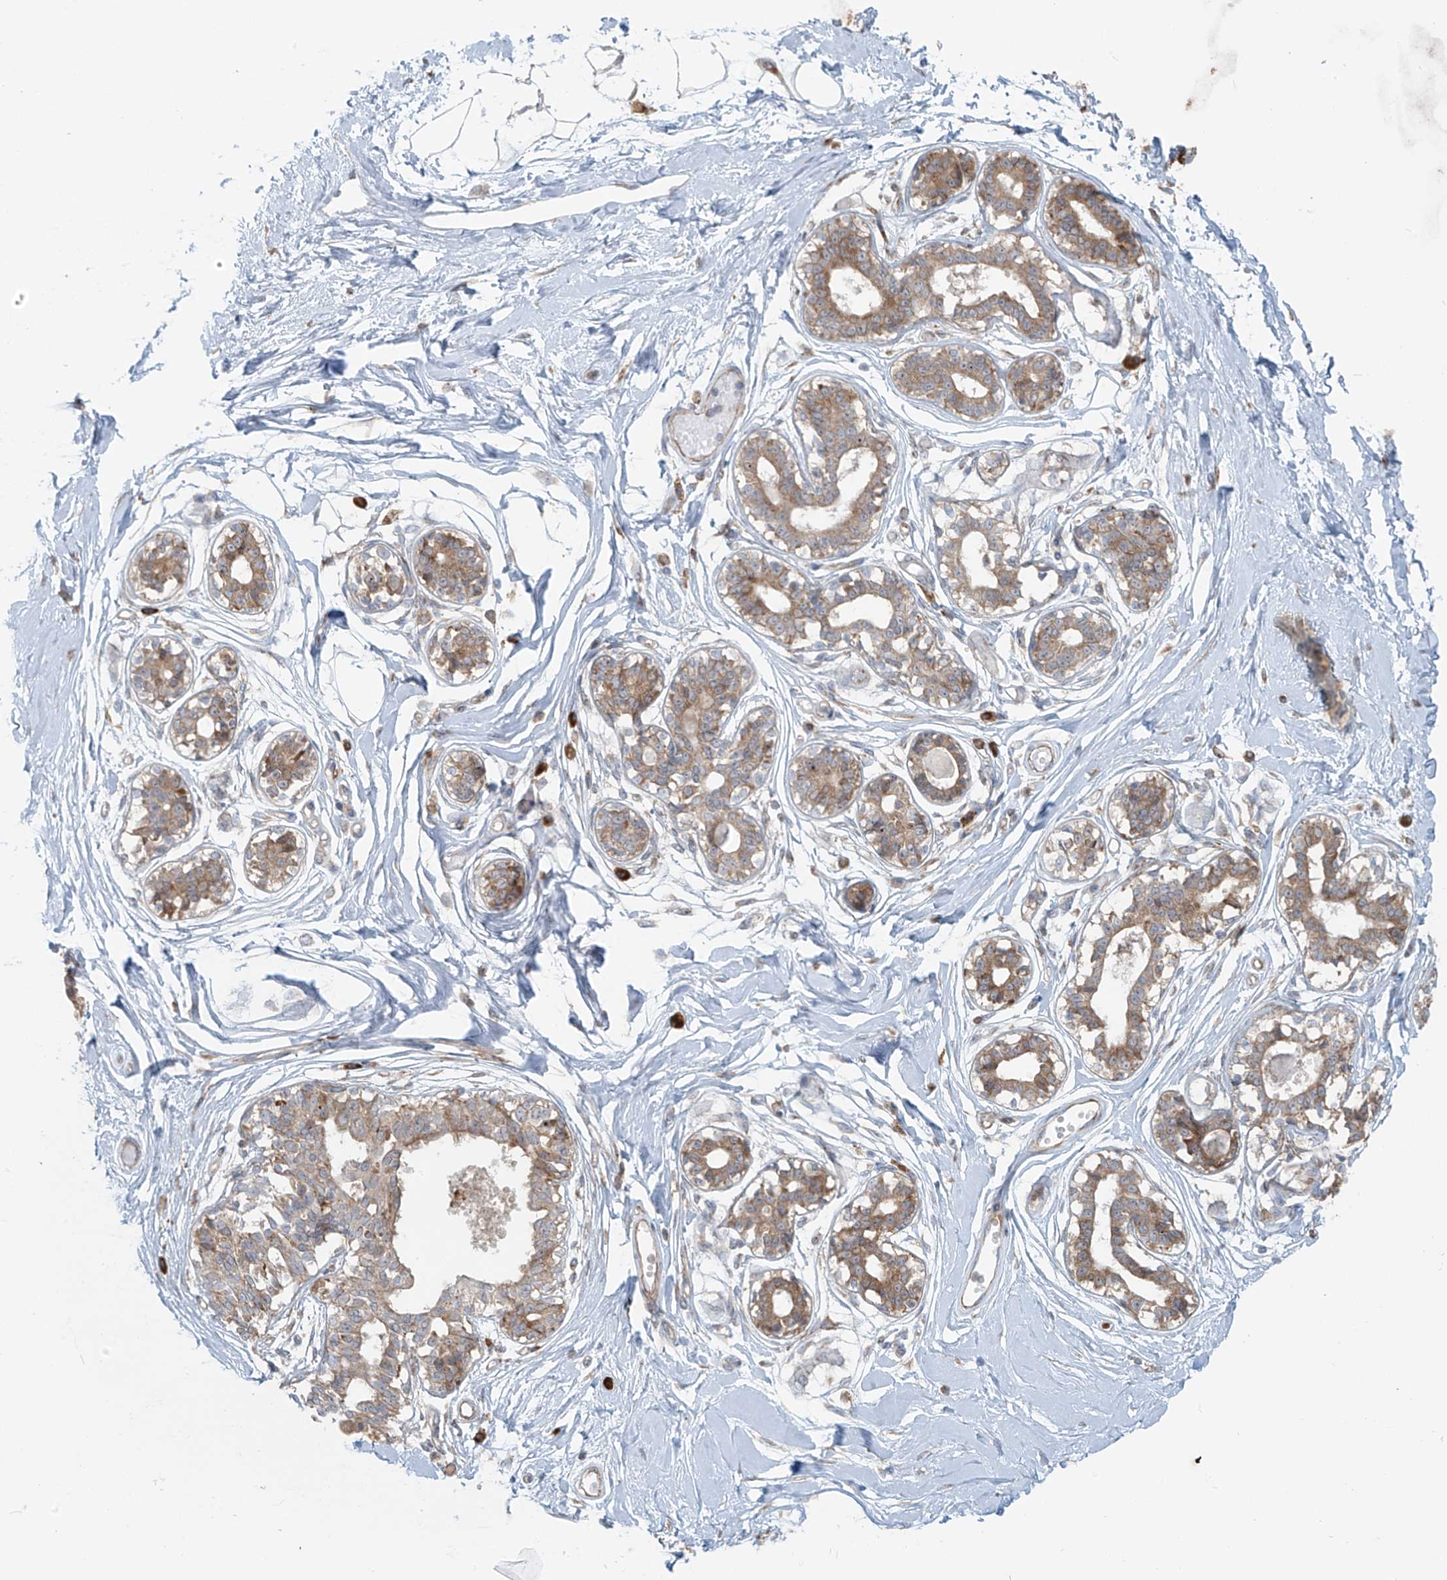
{"staining": {"intensity": "negative", "quantity": "none", "location": "none"}, "tissue": "breast", "cell_type": "Adipocytes", "image_type": "normal", "snomed": [{"axis": "morphology", "description": "Normal tissue, NOS"}, {"axis": "topography", "description": "Breast"}], "caption": "Normal breast was stained to show a protein in brown. There is no significant expression in adipocytes.", "gene": "KATNIP", "patient": {"sex": "female", "age": 45}}